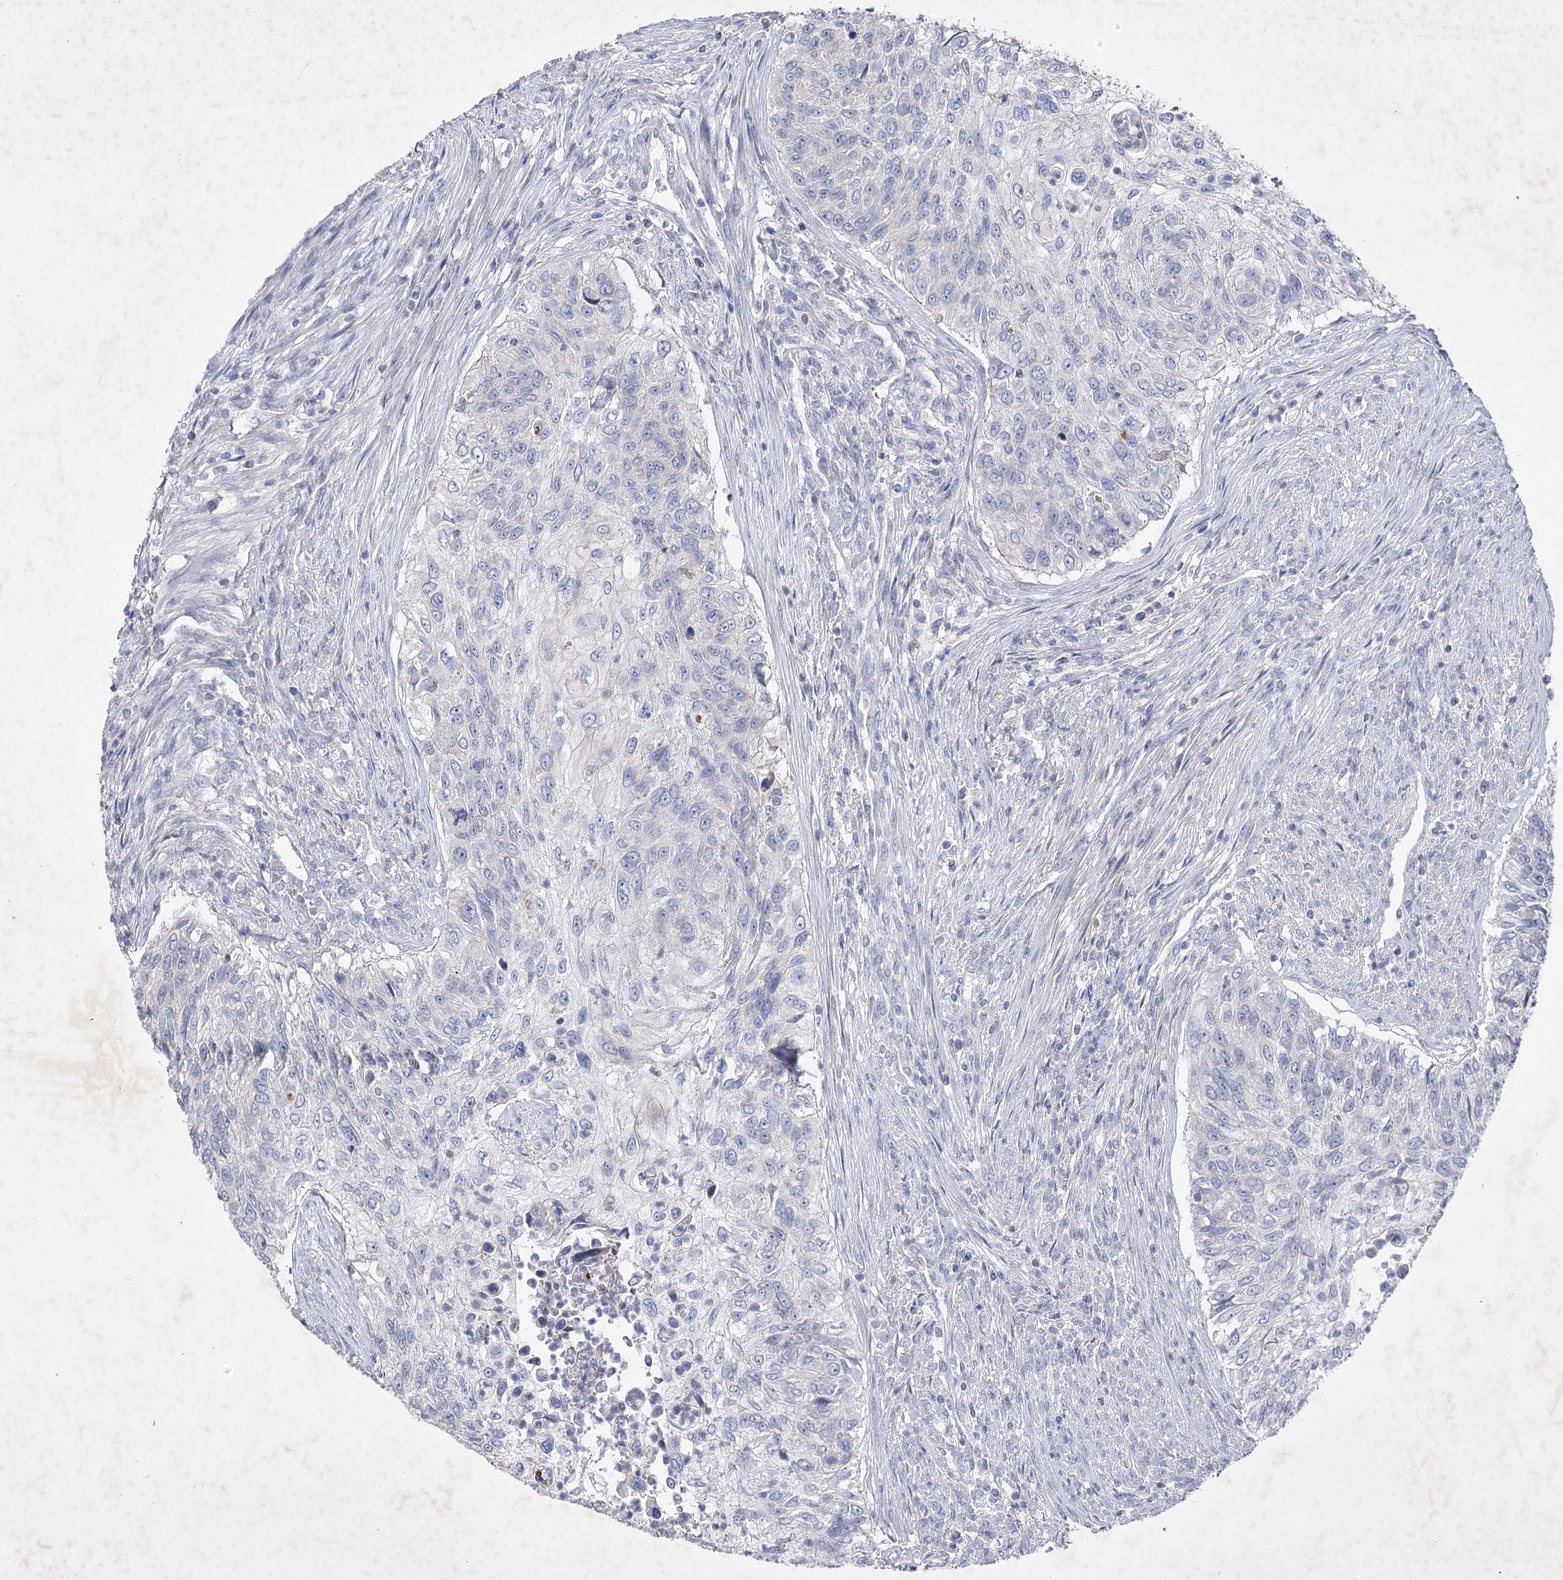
{"staining": {"intensity": "negative", "quantity": "none", "location": "none"}, "tissue": "urothelial cancer", "cell_type": "Tumor cells", "image_type": "cancer", "snomed": [{"axis": "morphology", "description": "Urothelial carcinoma, High grade"}, {"axis": "topography", "description": "Urinary bladder"}], "caption": "Tumor cells are negative for brown protein staining in urothelial carcinoma (high-grade). (DAB immunohistochemistry, high magnification).", "gene": "COX15", "patient": {"sex": "female", "age": 60}}